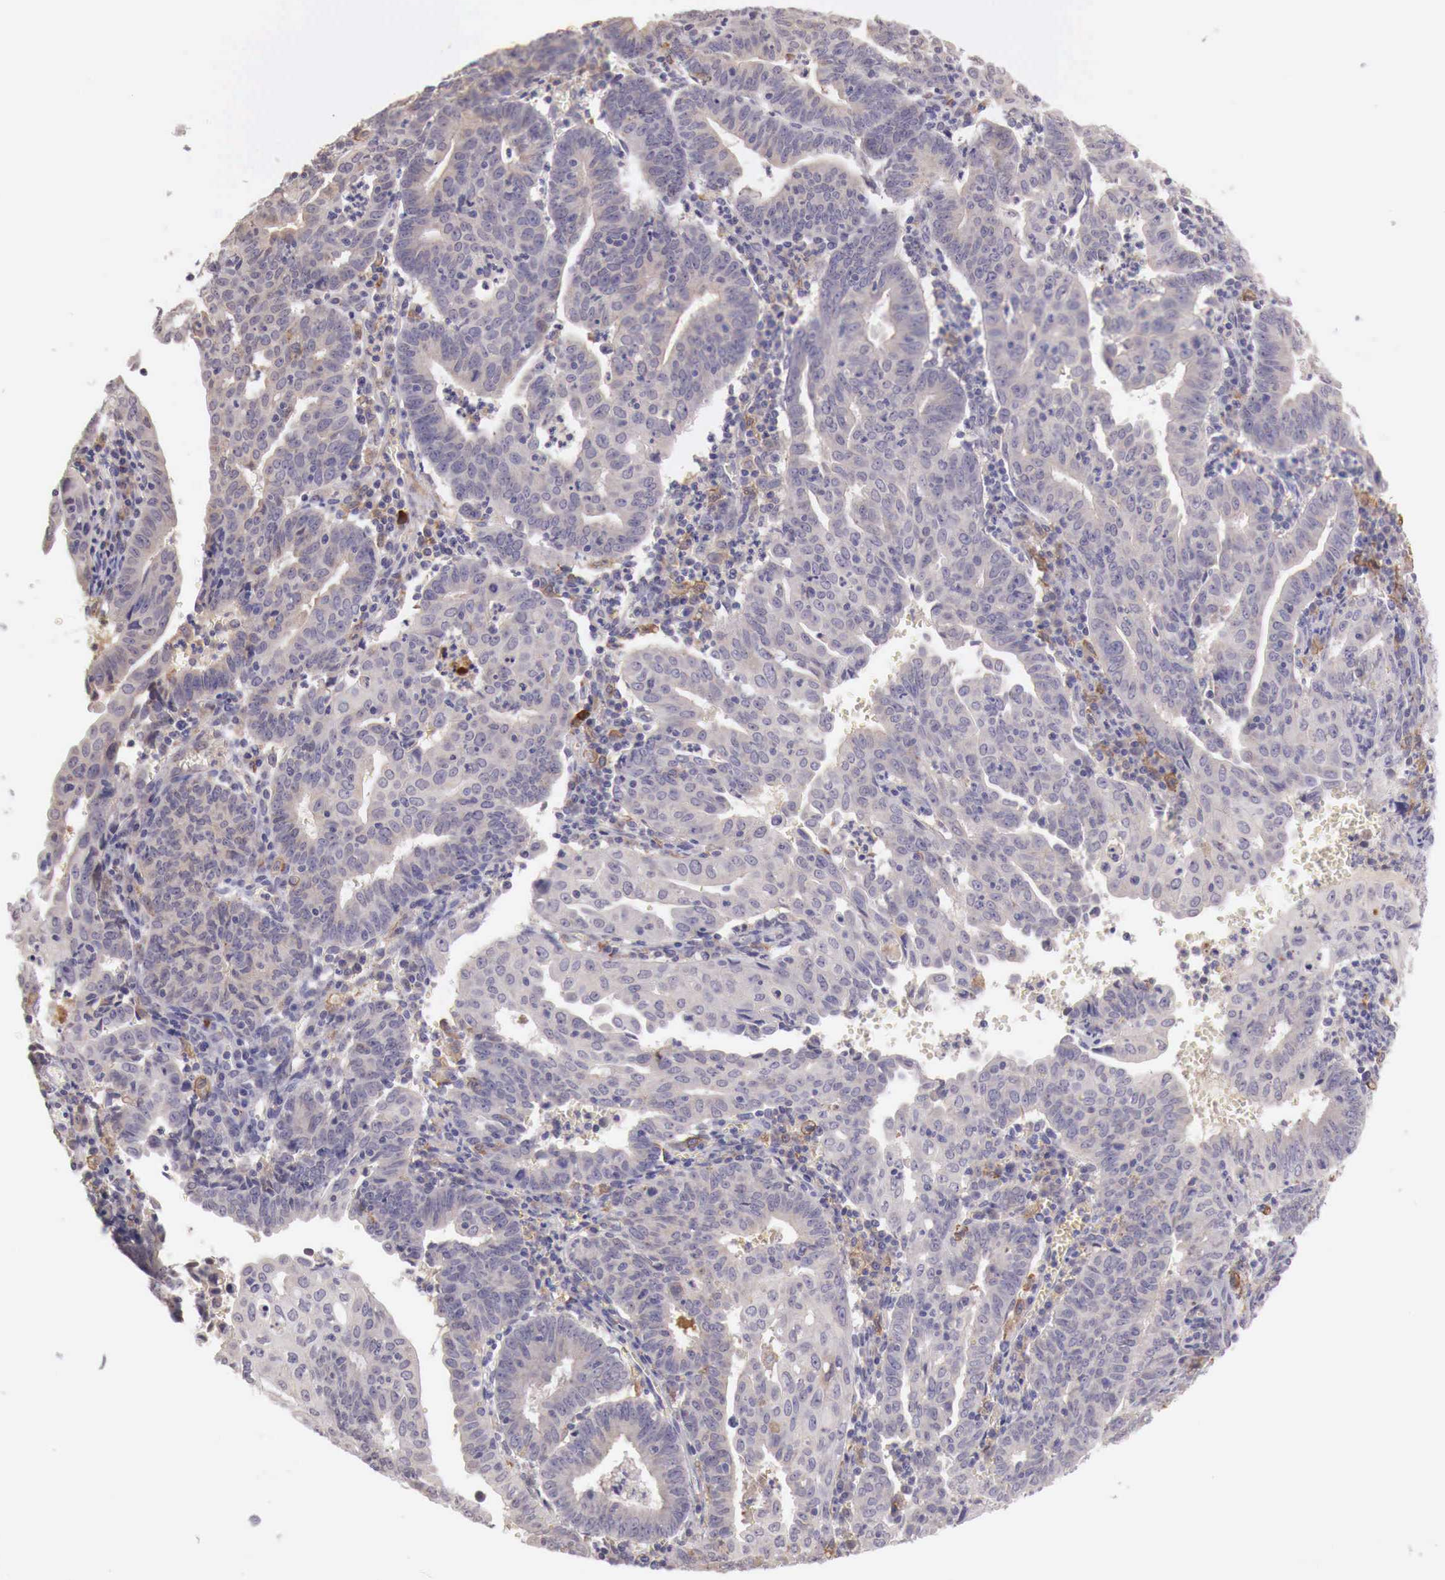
{"staining": {"intensity": "weak", "quantity": "25%-75%", "location": "cytoplasmic/membranous"}, "tissue": "endometrial cancer", "cell_type": "Tumor cells", "image_type": "cancer", "snomed": [{"axis": "morphology", "description": "Adenocarcinoma, NOS"}, {"axis": "topography", "description": "Endometrium"}], "caption": "Immunohistochemical staining of endometrial adenocarcinoma reveals weak cytoplasmic/membranous protein positivity in approximately 25%-75% of tumor cells. (Stains: DAB (3,3'-diaminobenzidine) in brown, nuclei in blue, Microscopy: brightfield microscopy at high magnification).", "gene": "CHRDL1", "patient": {"sex": "female", "age": 60}}